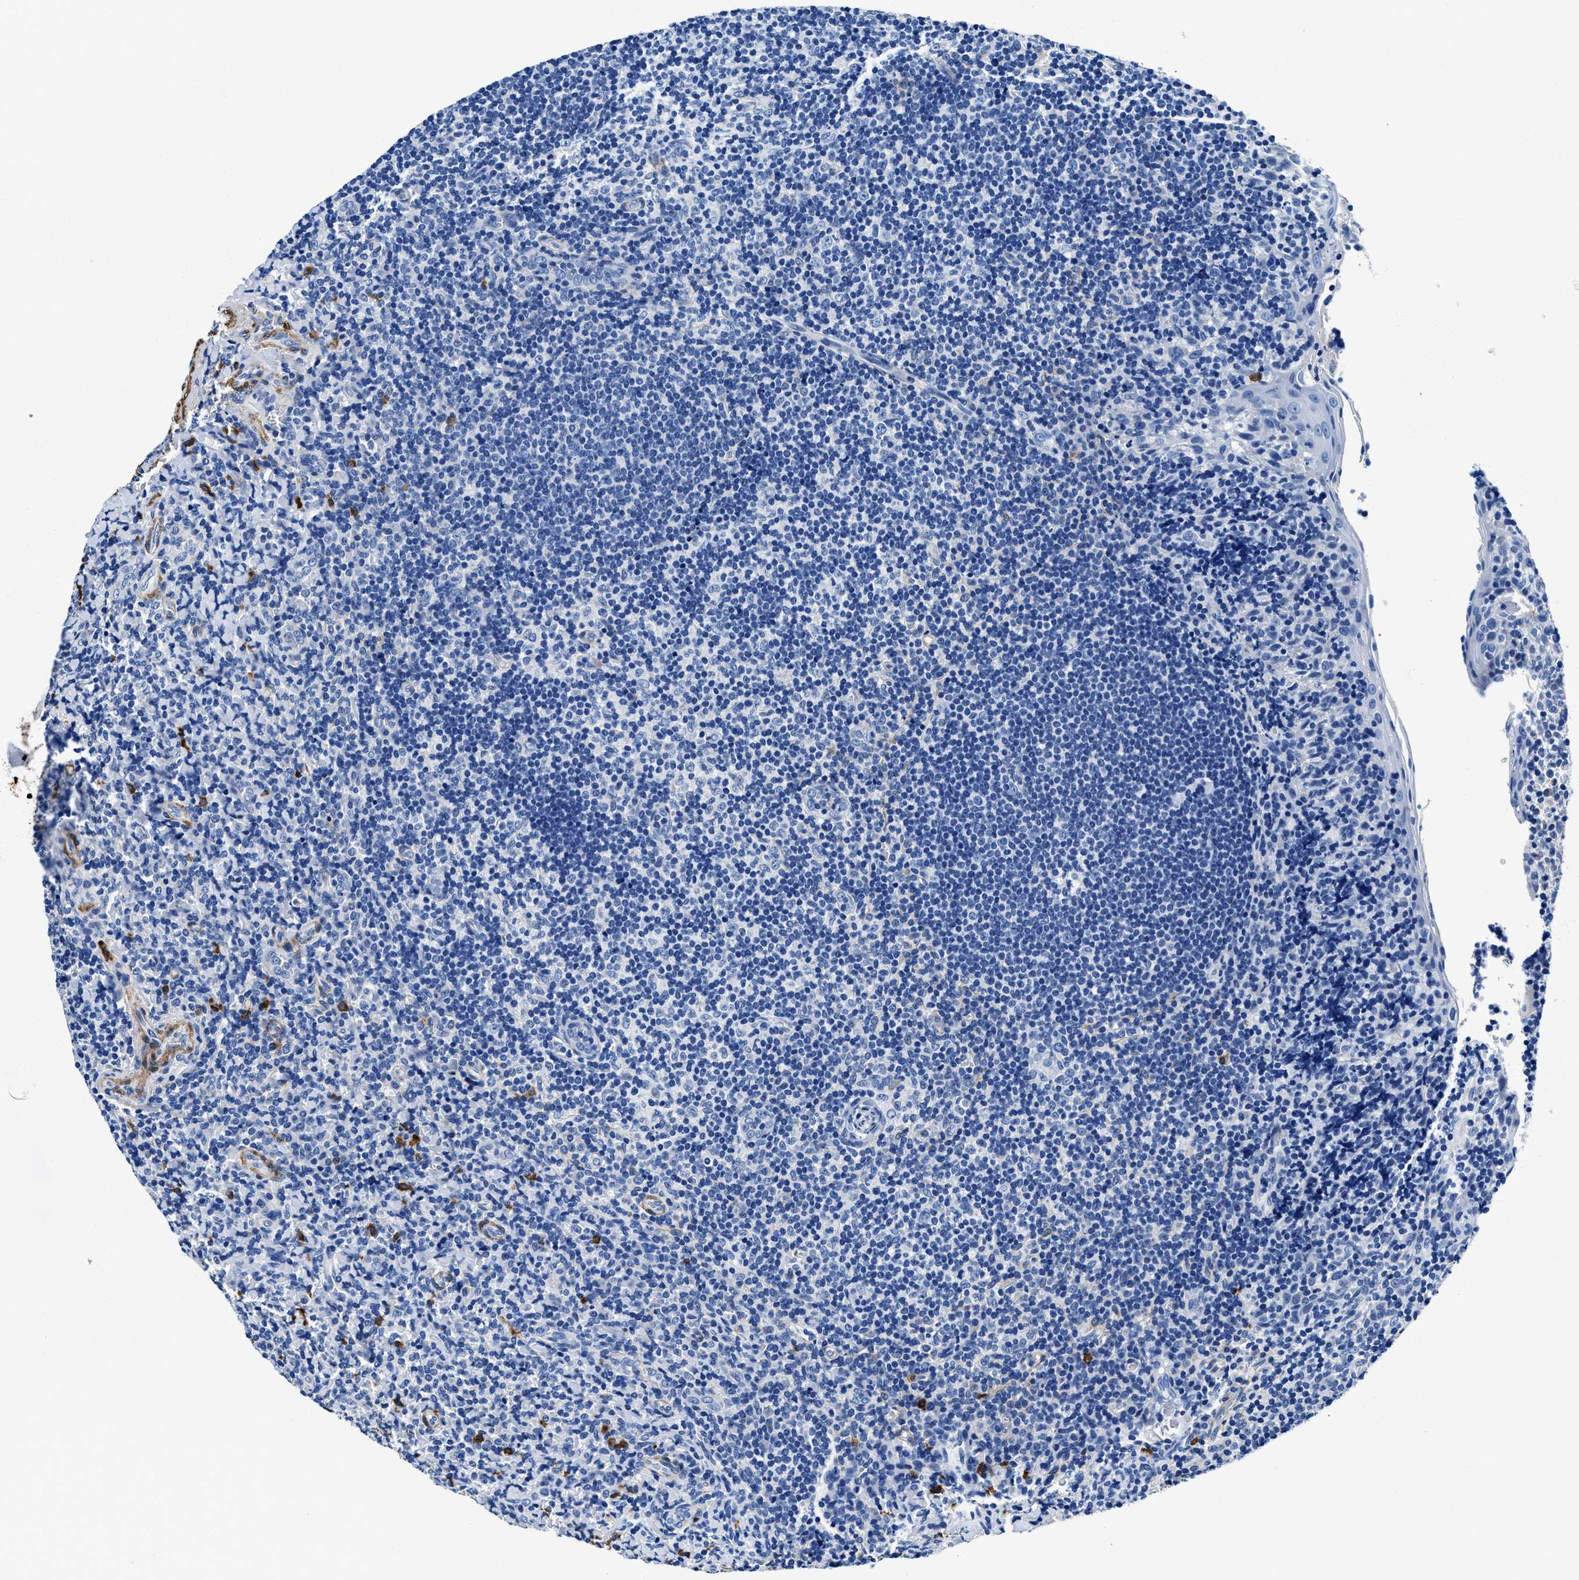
{"staining": {"intensity": "negative", "quantity": "none", "location": "none"}, "tissue": "tonsil", "cell_type": "Germinal center cells", "image_type": "normal", "snomed": [{"axis": "morphology", "description": "Normal tissue, NOS"}, {"axis": "topography", "description": "Tonsil"}], "caption": "Immunohistochemistry (IHC) of unremarkable tonsil reveals no positivity in germinal center cells. (Brightfield microscopy of DAB (3,3'-diaminobenzidine) immunohistochemistry at high magnification).", "gene": "TEX261", "patient": {"sex": "male", "age": 37}}